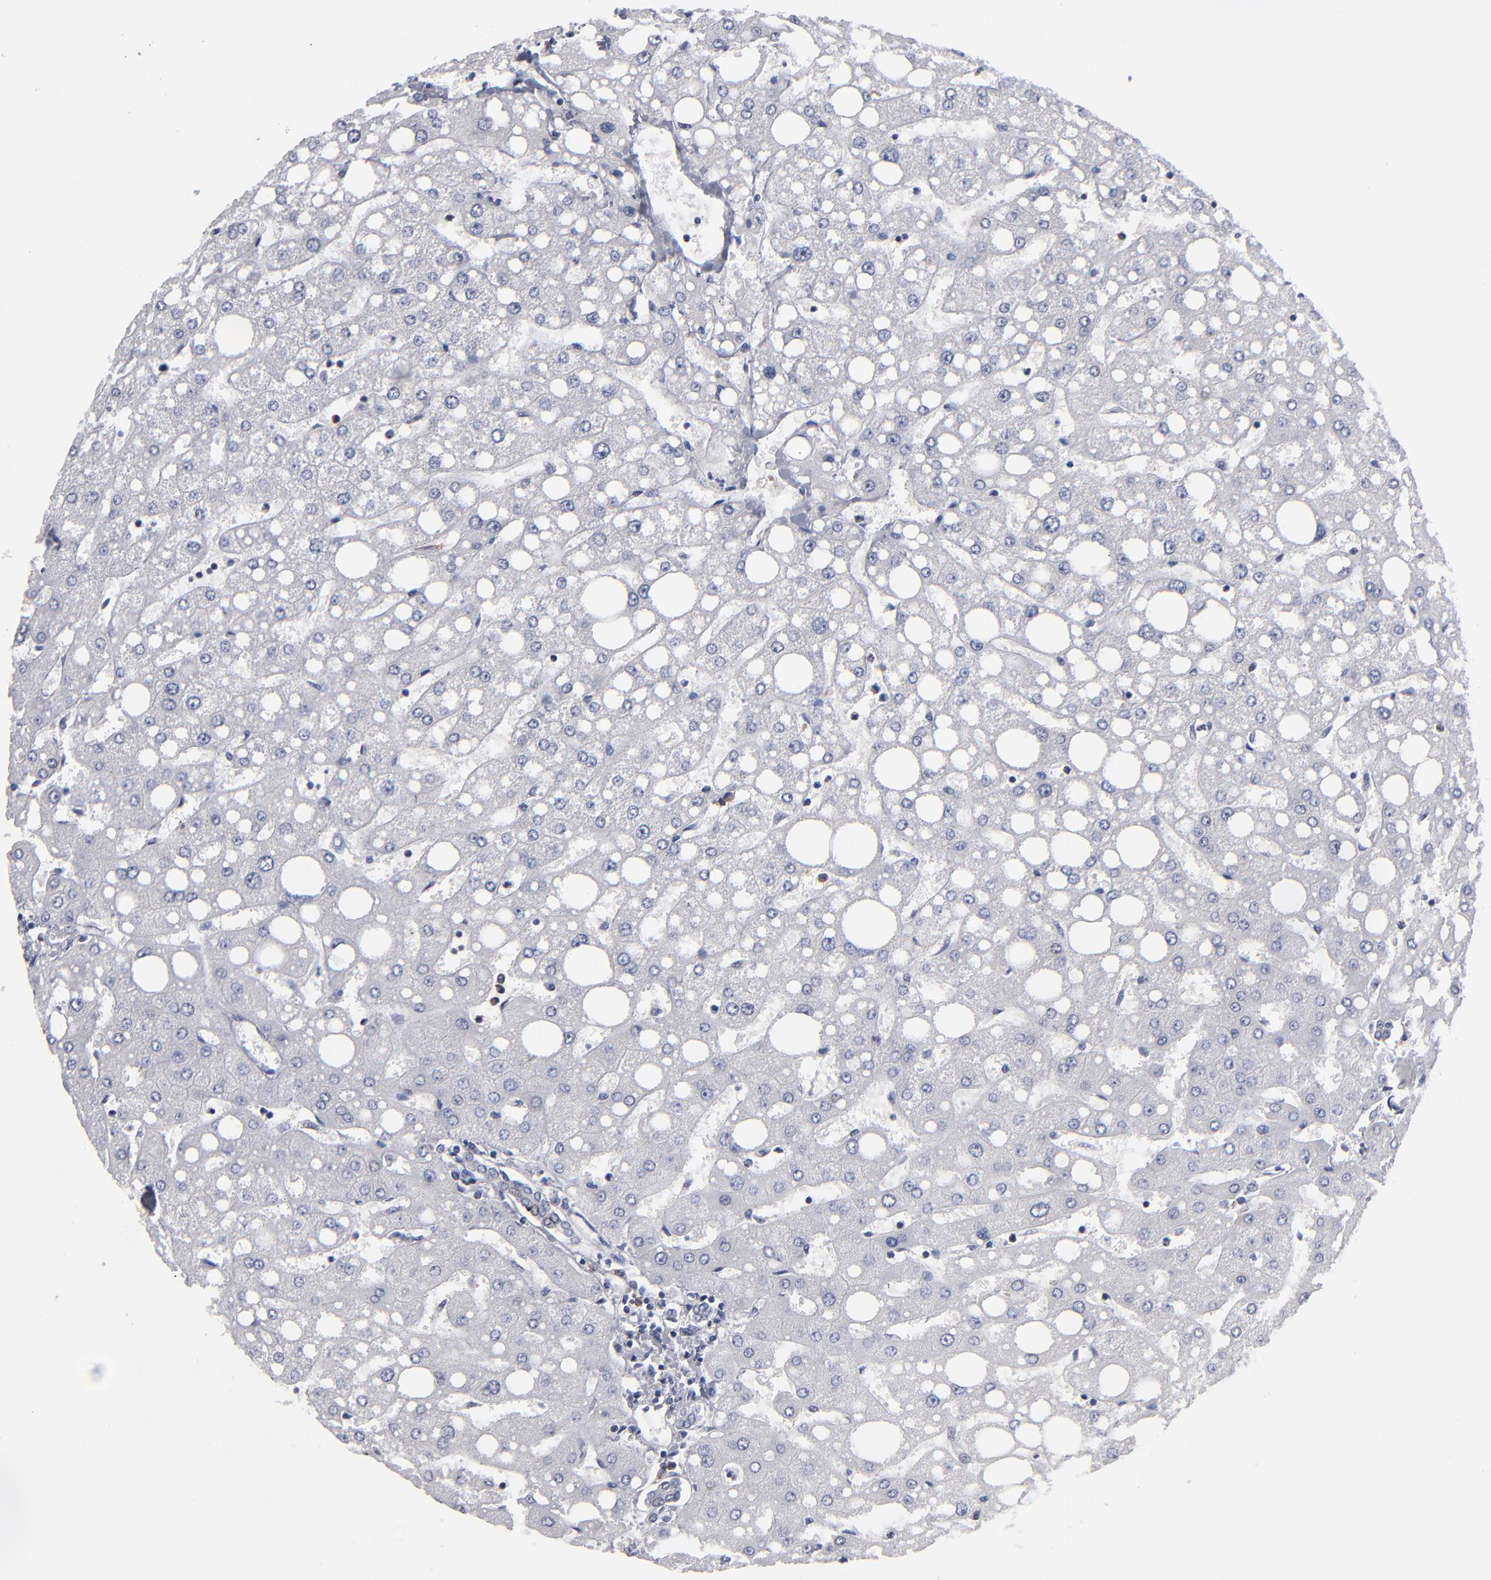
{"staining": {"intensity": "negative", "quantity": "none", "location": "none"}, "tissue": "liver", "cell_type": "Cholangiocytes", "image_type": "normal", "snomed": [{"axis": "morphology", "description": "Normal tissue, NOS"}, {"axis": "topography", "description": "Liver"}], "caption": "A micrograph of liver stained for a protein demonstrates no brown staining in cholangiocytes. Brightfield microscopy of immunohistochemistry stained with DAB (3,3'-diaminobenzidine) (brown) and hematoxylin (blue), captured at high magnification.", "gene": "TMX1", "patient": {"sex": "male", "age": 49}}